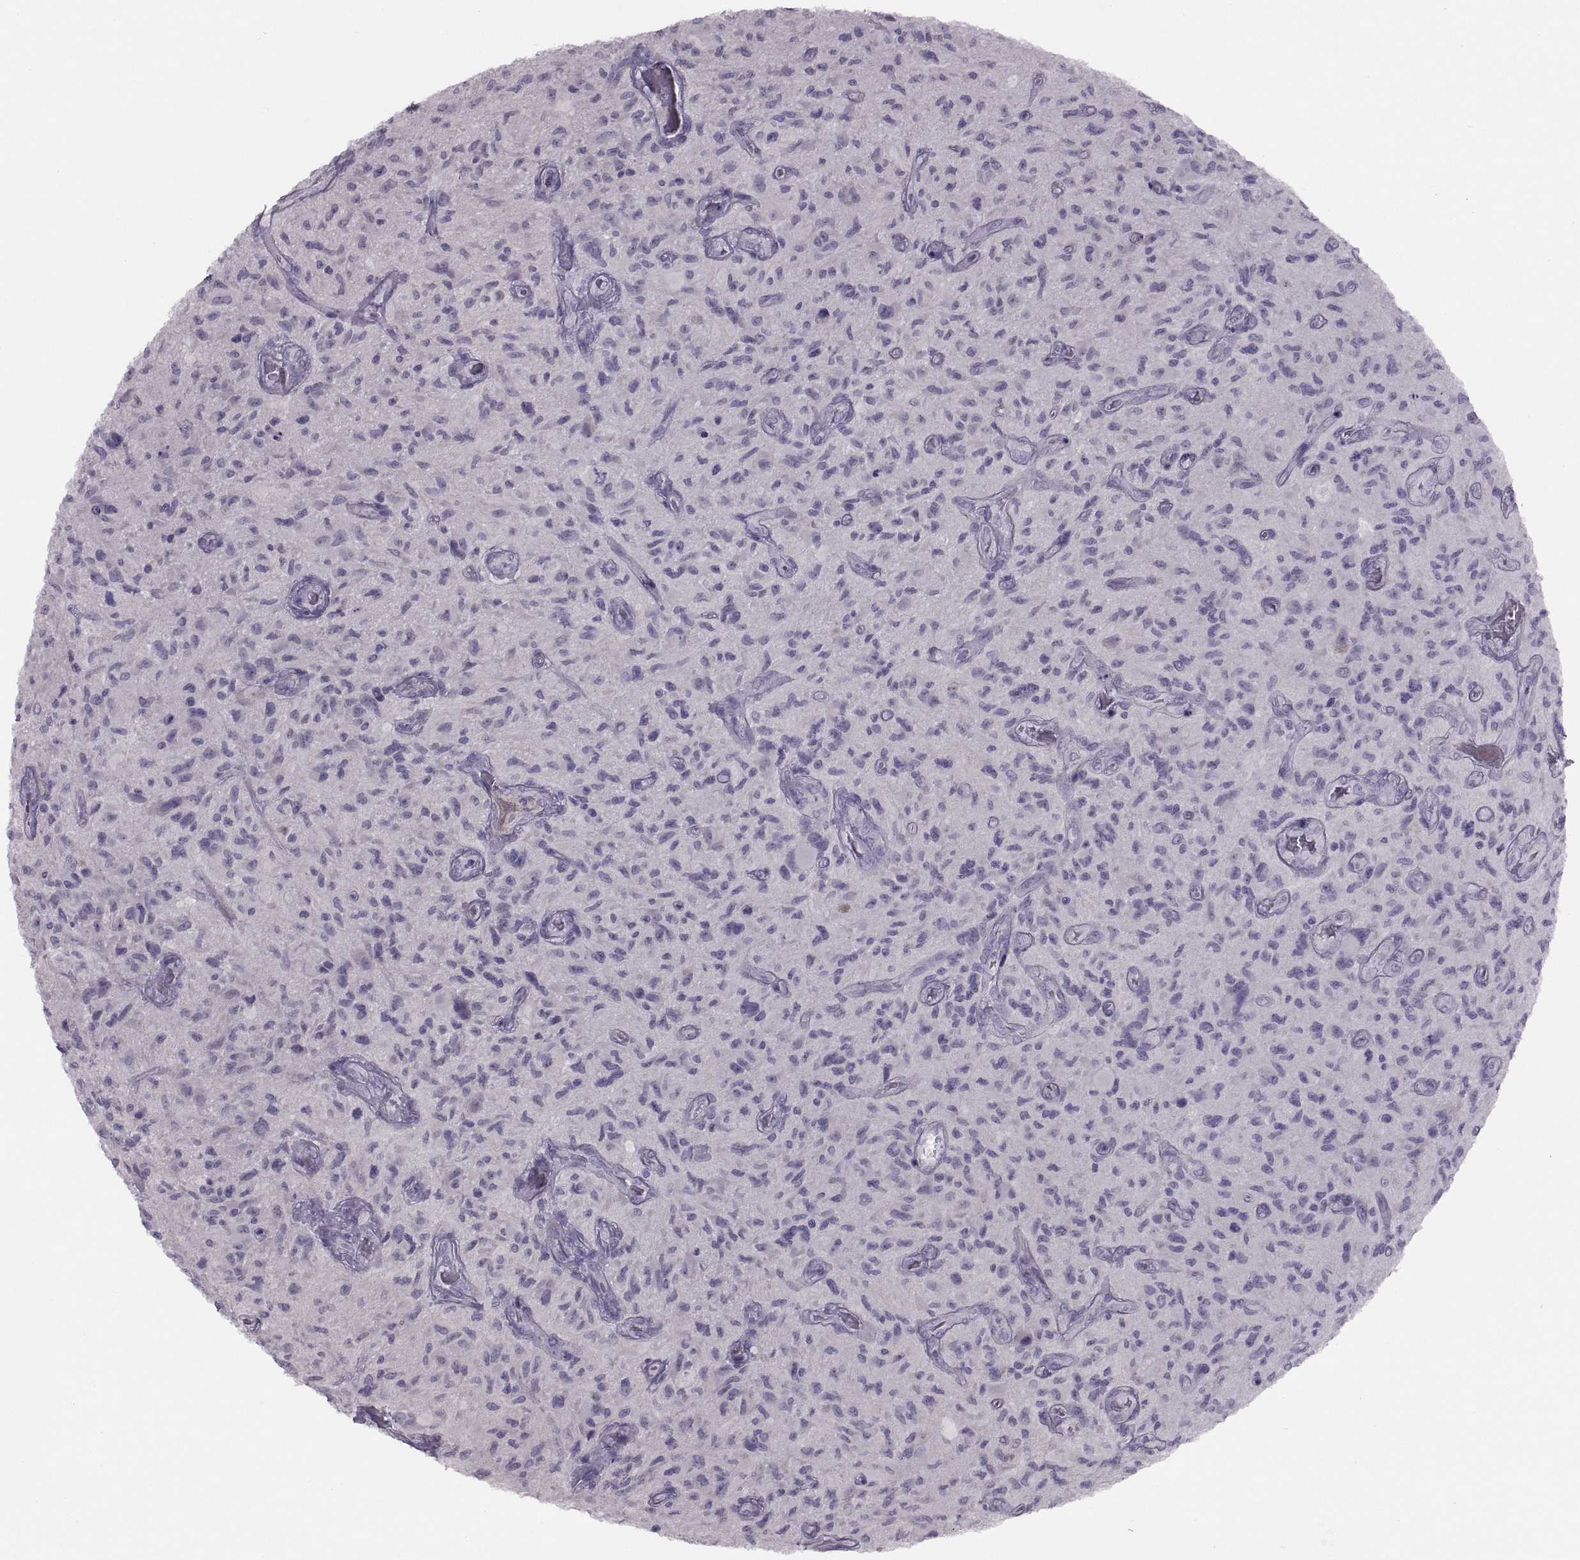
{"staining": {"intensity": "negative", "quantity": "none", "location": "none"}, "tissue": "glioma", "cell_type": "Tumor cells", "image_type": "cancer", "snomed": [{"axis": "morphology", "description": "Glioma, malignant, NOS"}, {"axis": "morphology", "description": "Glioma, malignant, High grade"}, {"axis": "topography", "description": "Brain"}], "caption": "Immunohistochemistry (IHC) histopathology image of neoplastic tissue: human glioma (malignant) stained with DAB (3,3'-diaminobenzidine) exhibits no significant protein staining in tumor cells.", "gene": "BSPH1", "patient": {"sex": "female", "age": 71}}